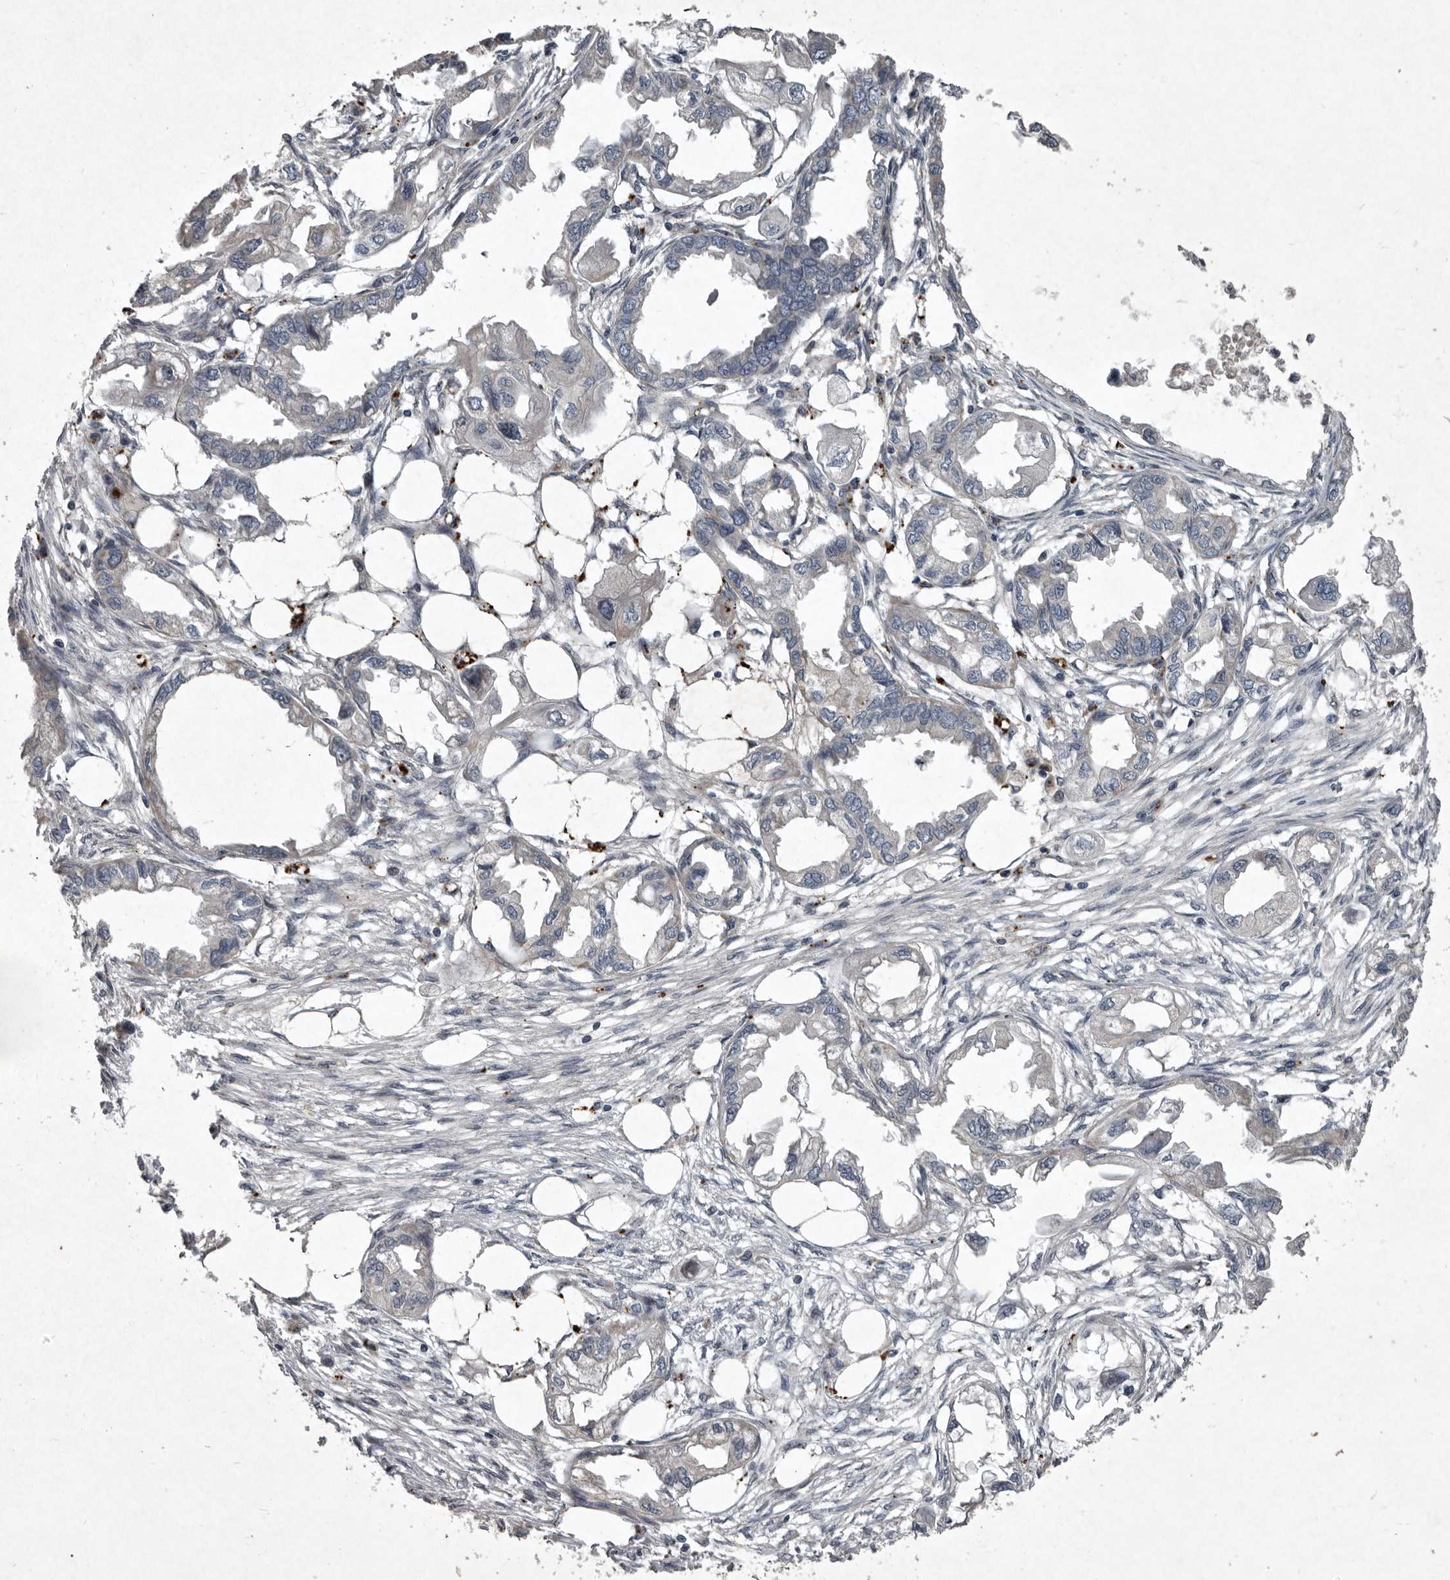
{"staining": {"intensity": "negative", "quantity": "none", "location": "none"}, "tissue": "endometrial cancer", "cell_type": "Tumor cells", "image_type": "cancer", "snomed": [{"axis": "morphology", "description": "Adenocarcinoma, NOS"}, {"axis": "morphology", "description": "Adenocarcinoma, metastatic, NOS"}, {"axis": "topography", "description": "Adipose tissue"}, {"axis": "topography", "description": "Endometrium"}], "caption": "DAB immunohistochemical staining of human endometrial adenocarcinoma reveals no significant expression in tumor cells.", "gene": "MRPS15", "patient": {"sex": "female", "age": 67}}